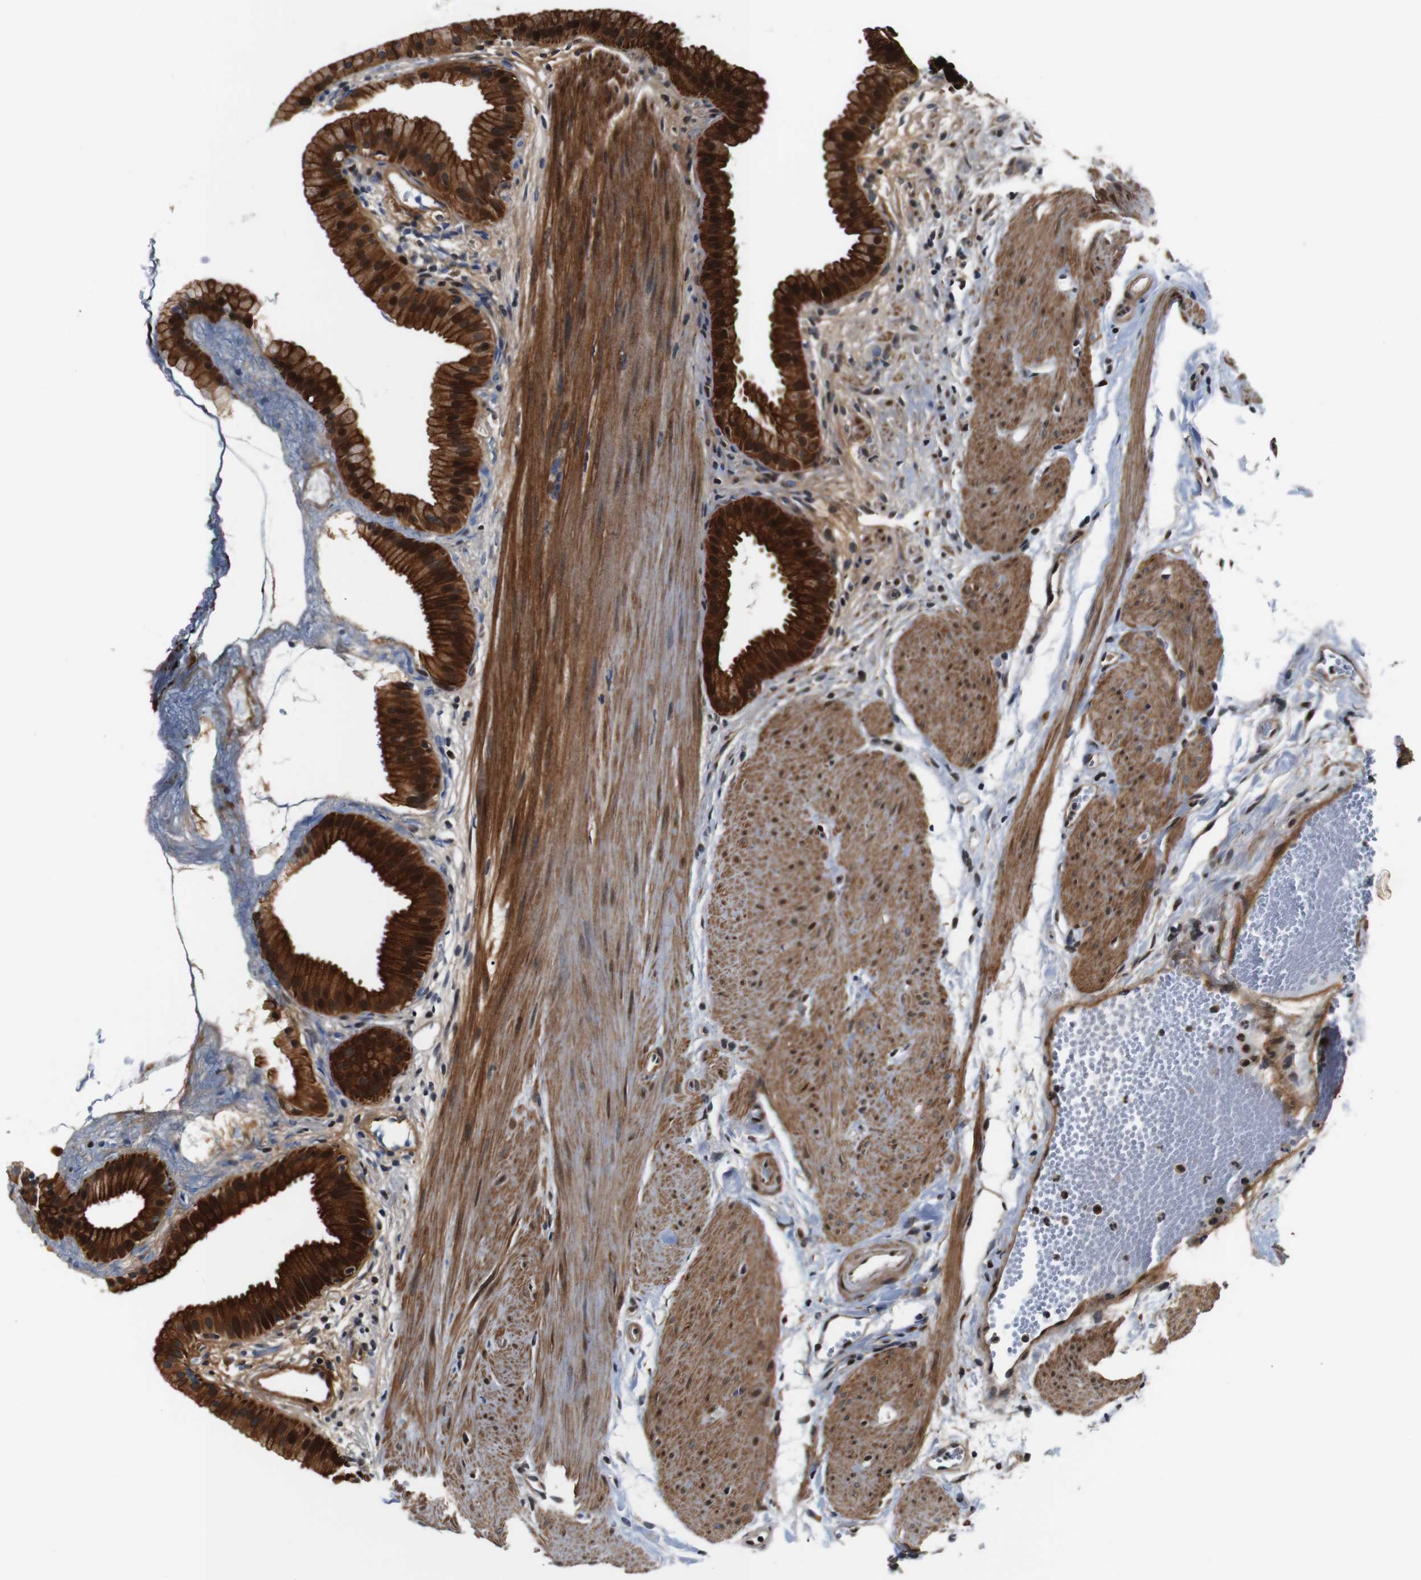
{"staining": {"intensity": "strong", "quantity": ">75%", "location": "cytoplasmic/membranous,nuclear"}, "tissue": "gallbladder", "cell_type": "Glandular cells", "image_type": "normal", "snomed": [{"axis": "morphology", "description": "Normal tissue, NOS"}, {"axis": "topography", "description": "Gallbladder"}], "caption": "Immunohistochemical staining of unremarkable gallbladder demonstrates strong cytoplasmic/membranous,nuclear protein staining in approximately >75% of glandular cells.", "gene": "LRP4", "patient": {"sex": "female", "age": 64}}